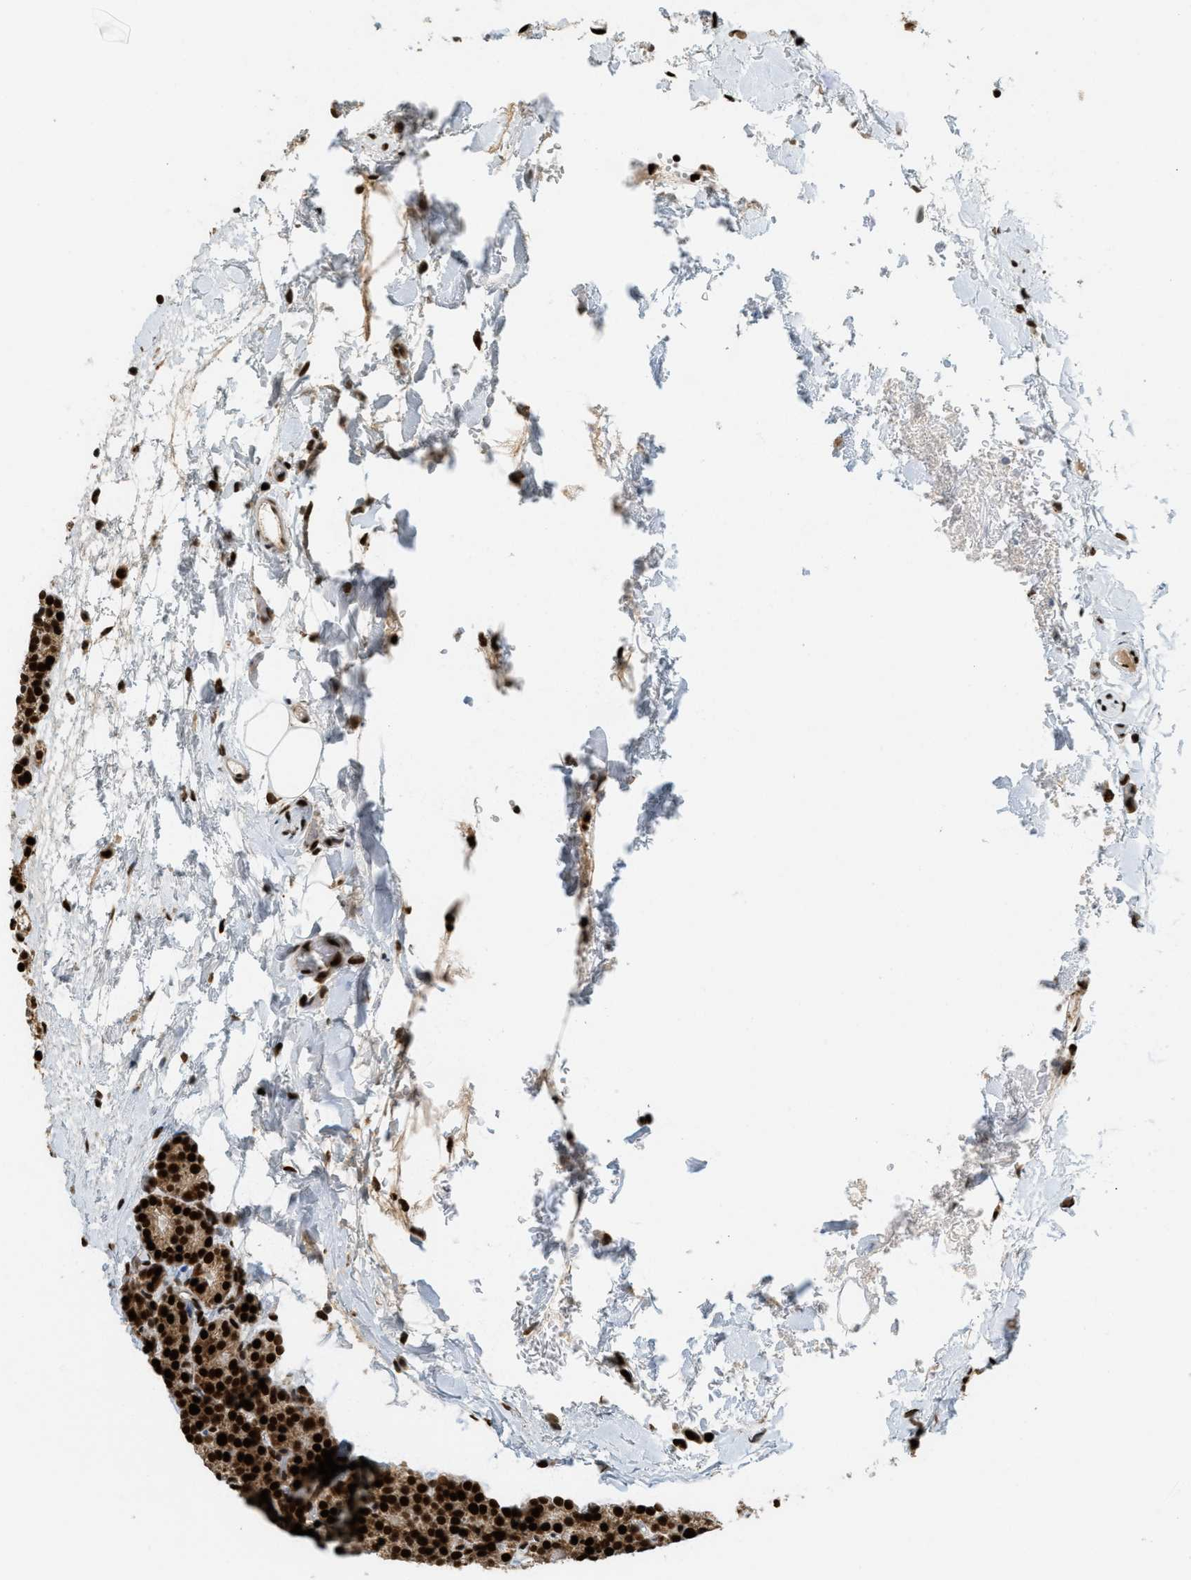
{"staining": {"intensity": "strong", "quantity": ">75%", "location": "cytoplasmic/membranous,nuclear"}, "tissue": "parathyroid gland", "cell_type": "Glandular cells", "image_type": "normal", "snomed": [{"axis": "morphology", "description": "Normal tissue, NOS"}, {"axis": "morphology", "description": "Adenoma, NOS"}, {"axis": "topography", "description": "Parathyroid gland"}], "caption": "Immunohistochemical staining of normal parathyroid gland shows strong cytoplasmic/membranous,nuclear protein staining in approximately >75% of glandular cells. Nuclei are stained in blue.", "gene": "TLK1", "patient": {"sex": "female", "age": 54}}